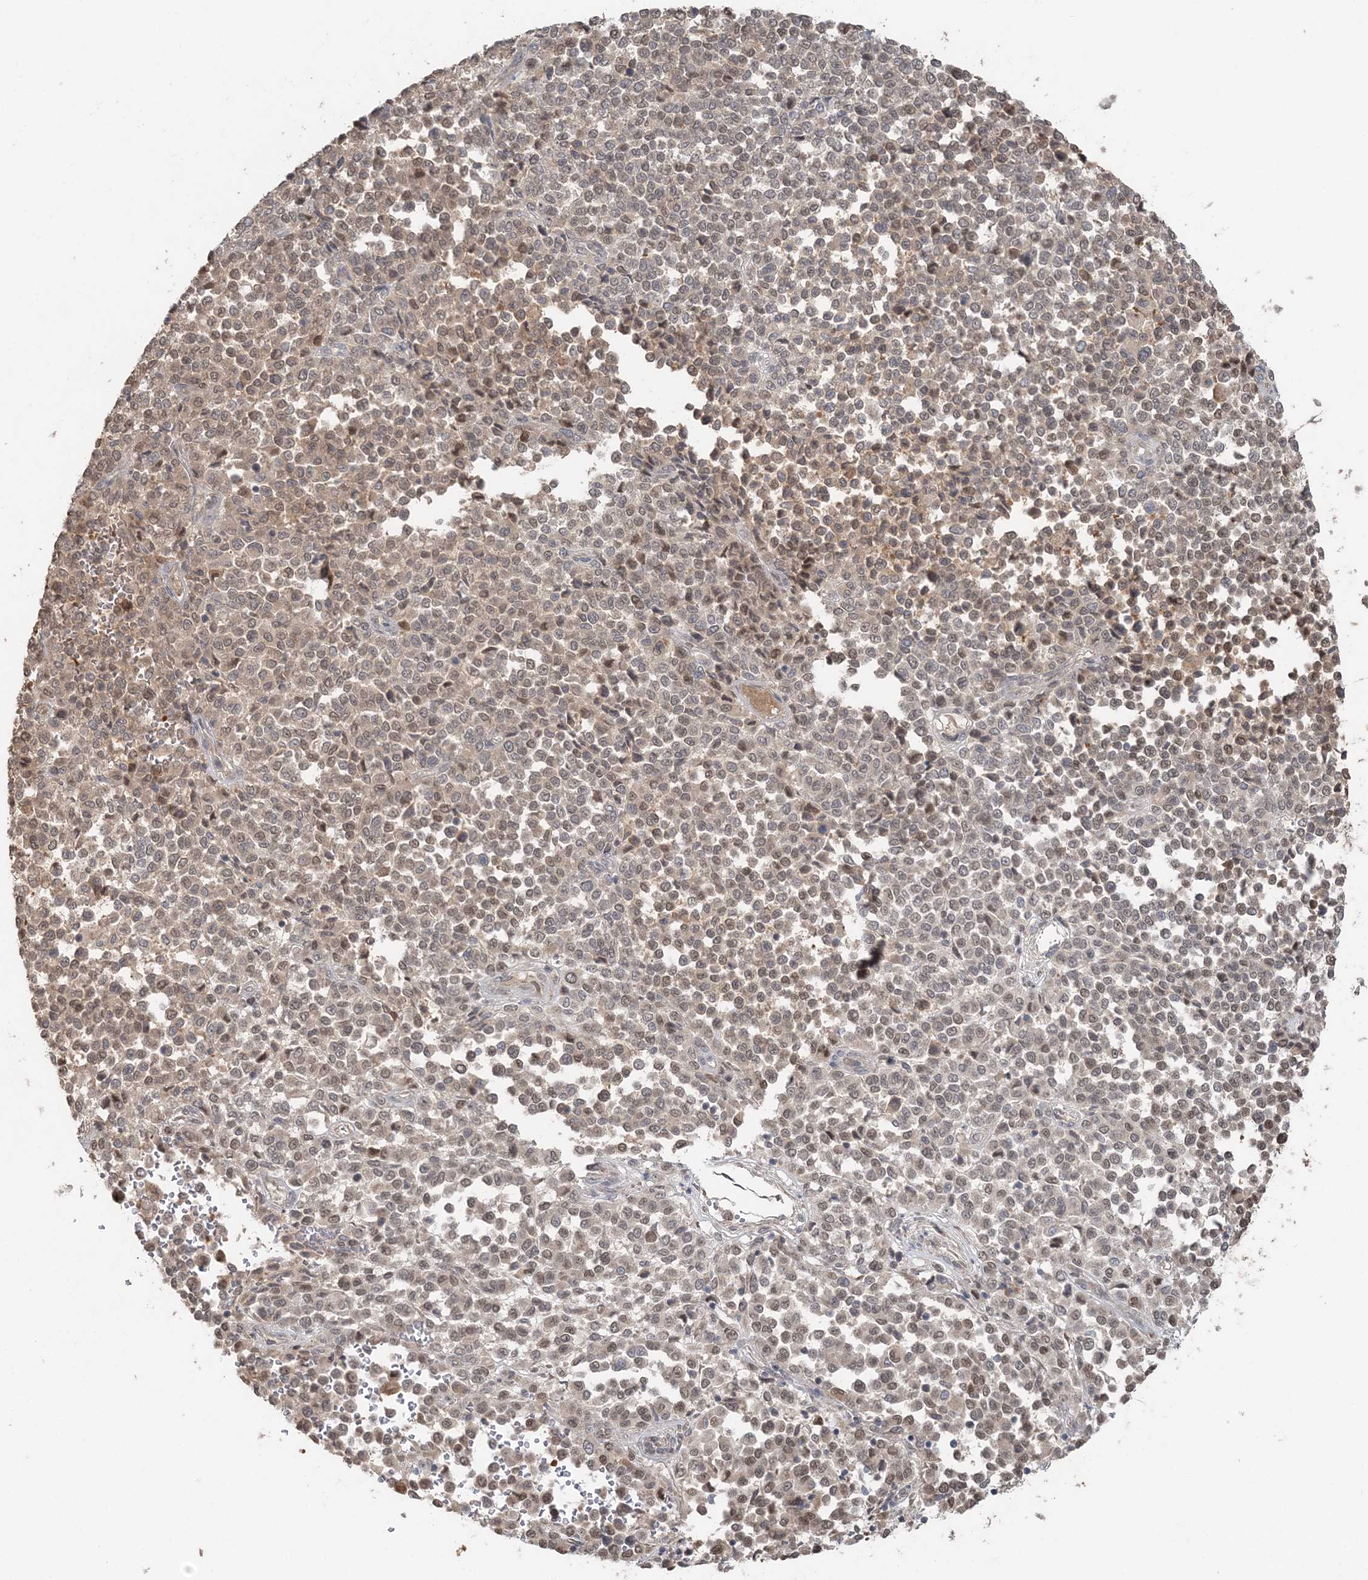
{"staining": {"intensity": "moderate", "quantity": "25%-75%", "location": "cytoplasmic/membranous,nuclear"}, "tissue": "melanoma", "cell_type": "Tumor cells", "image_type": "cancer", "snomed": [{"axis": "morphology", "description": "Malignant melanoma, Metastatic site"}, {"axis": "topography", "description": "Pancreas"}], "caption": "Protein staining of melanoma tissue reveals moderate cytoplasmic/membranous and nuclear expression in approximately 25%-75% of tumor cells. The staining is performed using DAB (3,3'-diaminobenzidine) brown chromogen to label protein expression. The nuclei are counter-stained blue using hematoxylin.", "gene": "SLU7", "patient": {"sex": "female", "age": 30}}